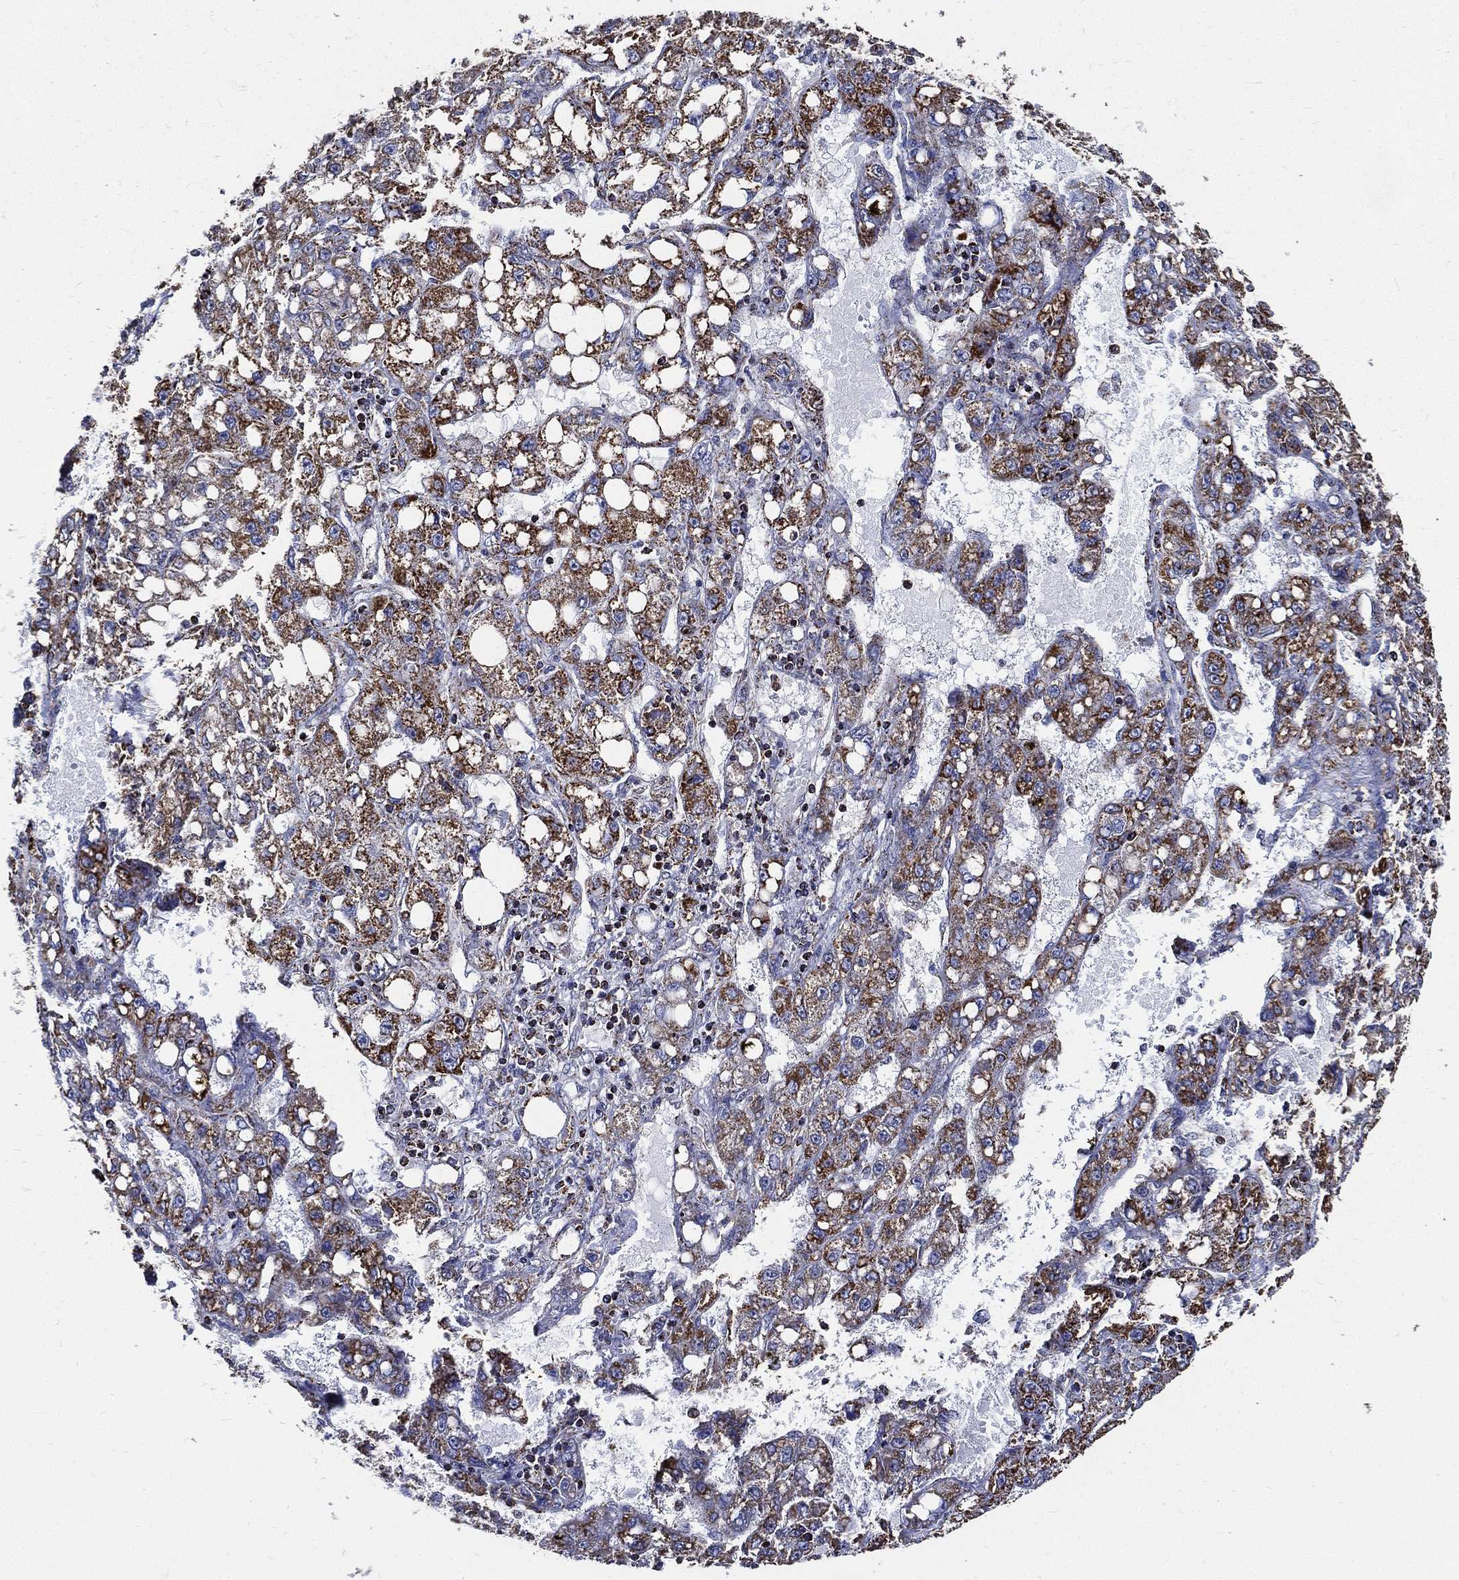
{"staining": {"intensity": "strong", "quantity": "<25%", "location": "cytoplasmic/membranous"}, "tissue": "liver cancer", "cell_type": "Tumor cells", "image_type": "cancer", "snomed": [{"axis": "morphology", "description": "Carcinoma, Hepatocellular, NOS"}, {"axis": "topography", "description": "Liver"}], "caption": "The immunohistochemical stain labels strong cytoplasmic/membranous expression in tumor cells of liver cancer (hepatocellular carcinoma) tissue.", "gene": "NDUFAB1", "patient": {"sex": "female", "age": 65}}